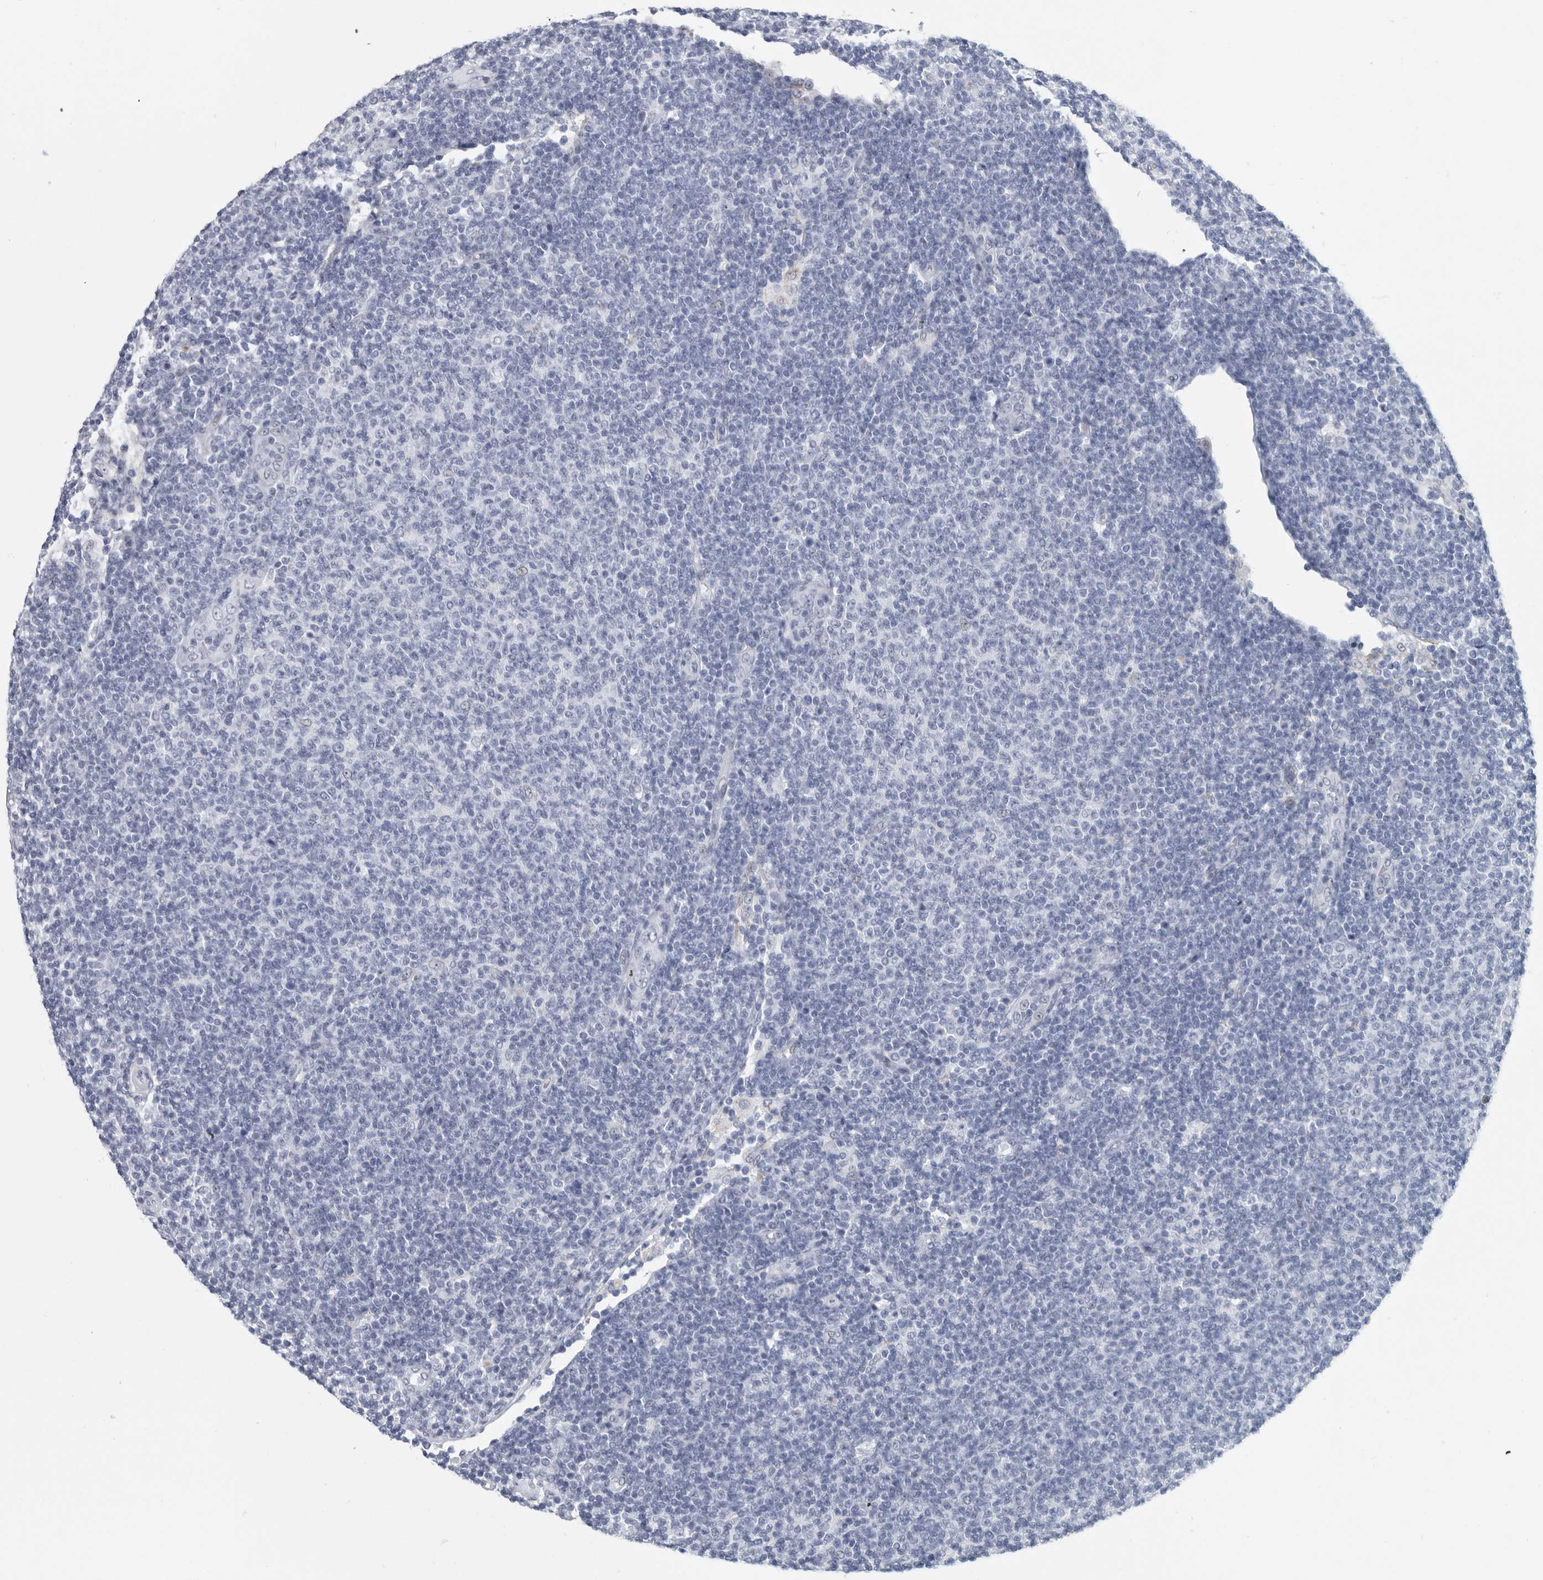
{"staining": {"intensity": "negative", "quantity": "none", "location": "none"}, "tissue": "lymphoma", "cell_type": "Tumor cells", "image_type": "cancer", "snomed": [{"axis": "morphology", "description": "Malignant lymphoma, non-Hodgkin's type, Low grade"}, {"axis": "topography", "description": "Lymph node"}], "caption": "This is an immunohistochemistry (IHC) micrograph of malignant lymphoma, non-Hodgkin's type (low-grade). There is no expression in tumor cells.", "gene": "WRAP73", "patient": {"sex": "male", "age": 66}}